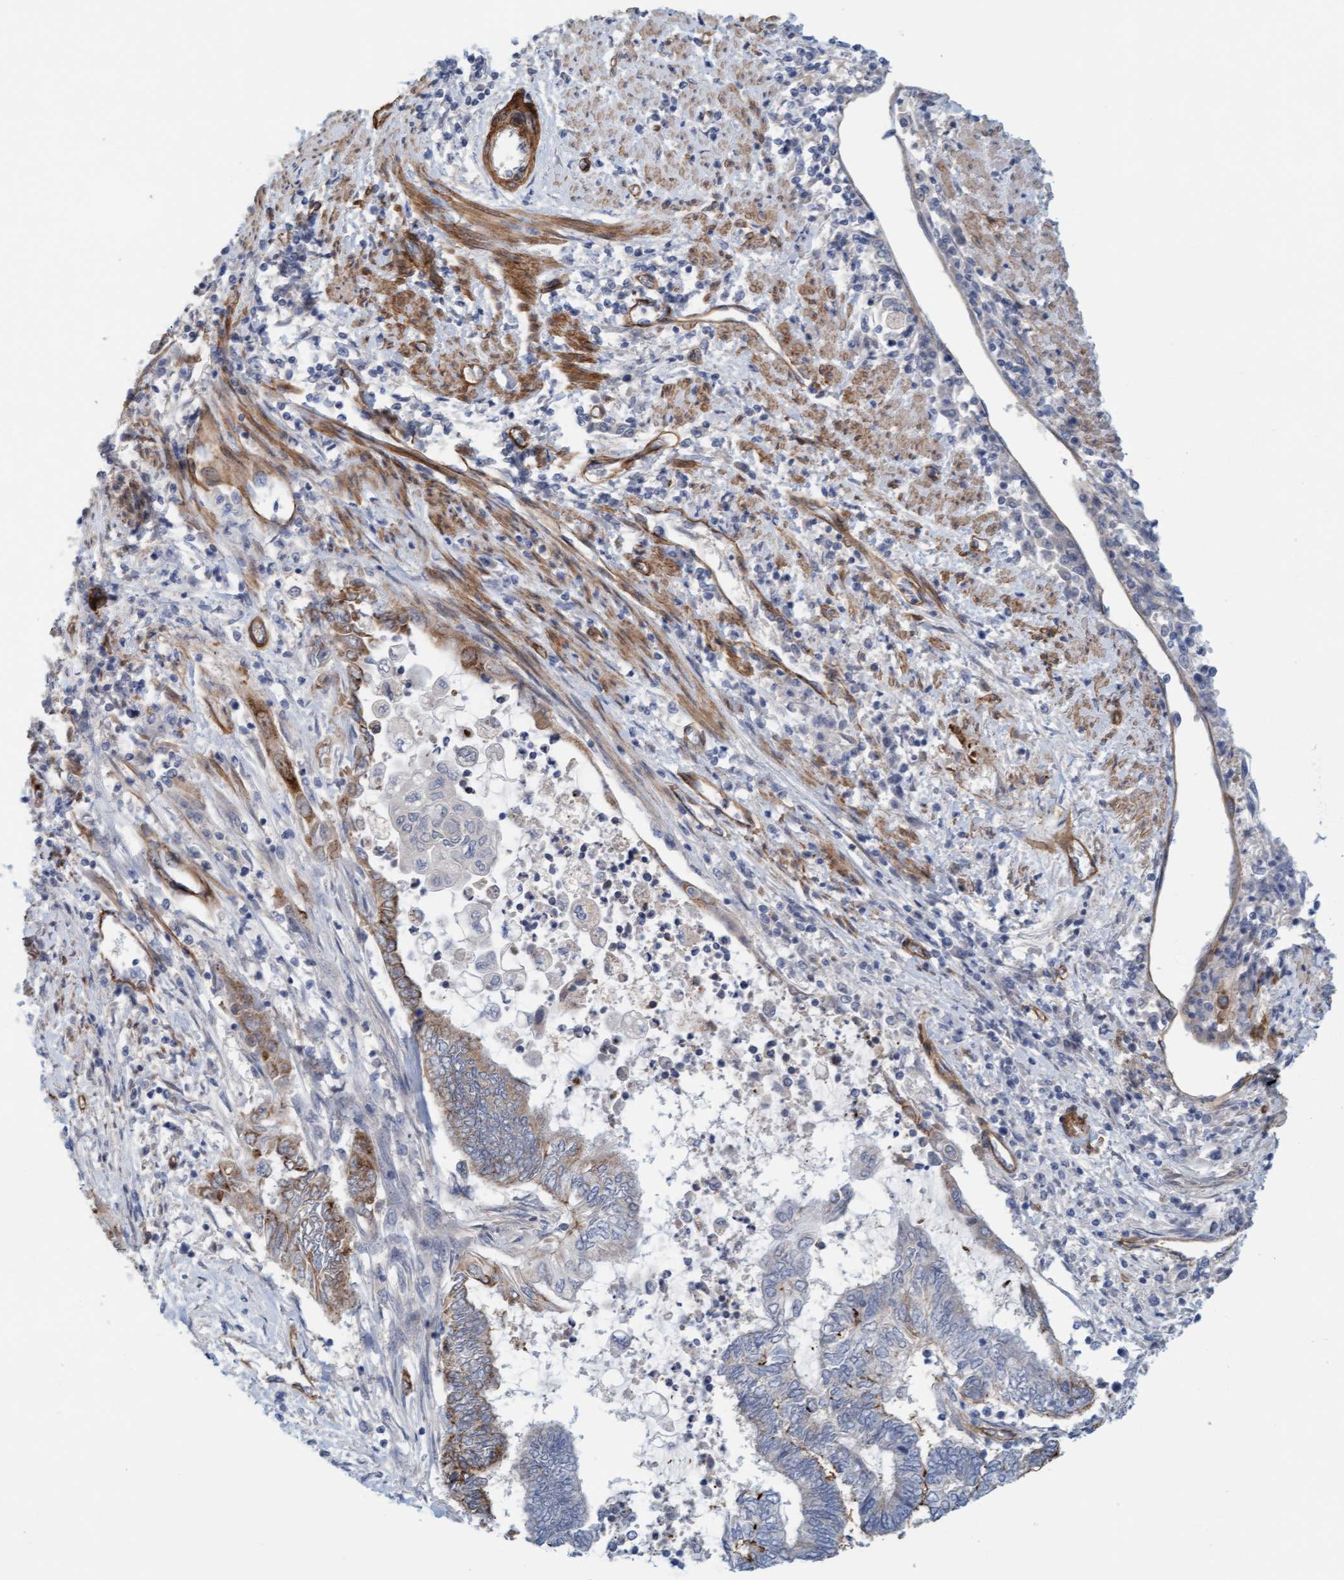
{"staining": {"intensity": "moderate", "quantity": "<25%", "location": "cytoplasmic/membranous"}, "tissue": "endometrial cancer", "cell_type": "Tumor cells", "image_type": "cancer", "snomed": [{"axis": "morphology", "description": "Adenocarcinoma, NOS"}, {"axis": "topography", "description": "Uterus"}, {"axis": "topography", "description": "Endometrium"}], "caption": "Protein expression analysis of human adenocarcinoma (endometrial) reveals moderate cytoplasmic/membranous staining in approximately <25% of tumor cells. (Stains: DAB (3,3'-diaminobenzidine) in brown, nuclei in blue, Microscopy: brightfield microscopy at high magnification).", "gene": "TSTD2", "patient": {"sex": "female", "age": 70}}